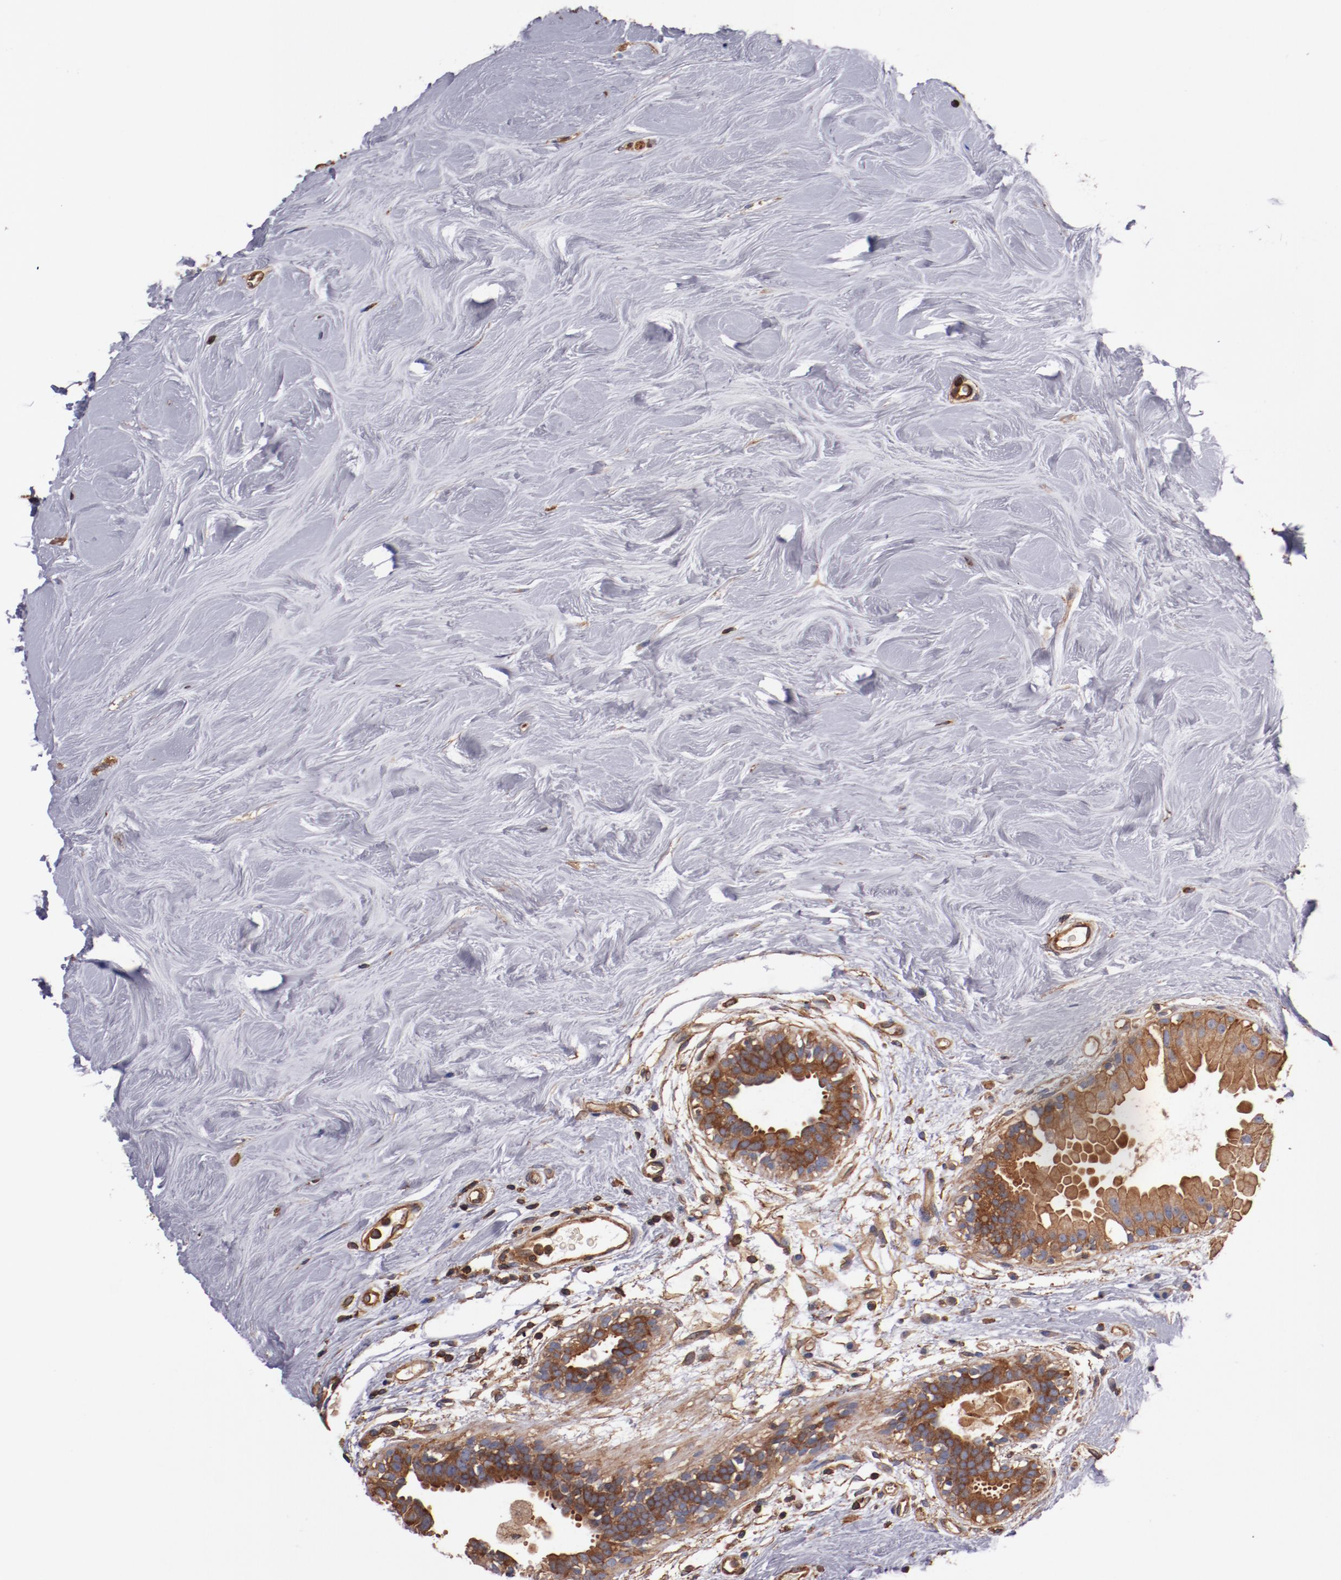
{"staining": {"intensity": "strong", "quantity": ">75%", "location": "cytoplasmic/membranous"}, "tissue": "breast cancer", "cell_type": "Tumor cells", "image_type": "cancer", "snomed": [{"axis": "morphology", "description": "Duct carcinoma"}, {"axis": "topography", "description": "Breast"}], "caption": "Protein staining of breast intraductal carcinoma tissue exhibits strong cytoplasmic/membranous staining in about >75% of tumor cells.", "gene": "TMOD3", "patient": {"sex": "female", "age": 40}}